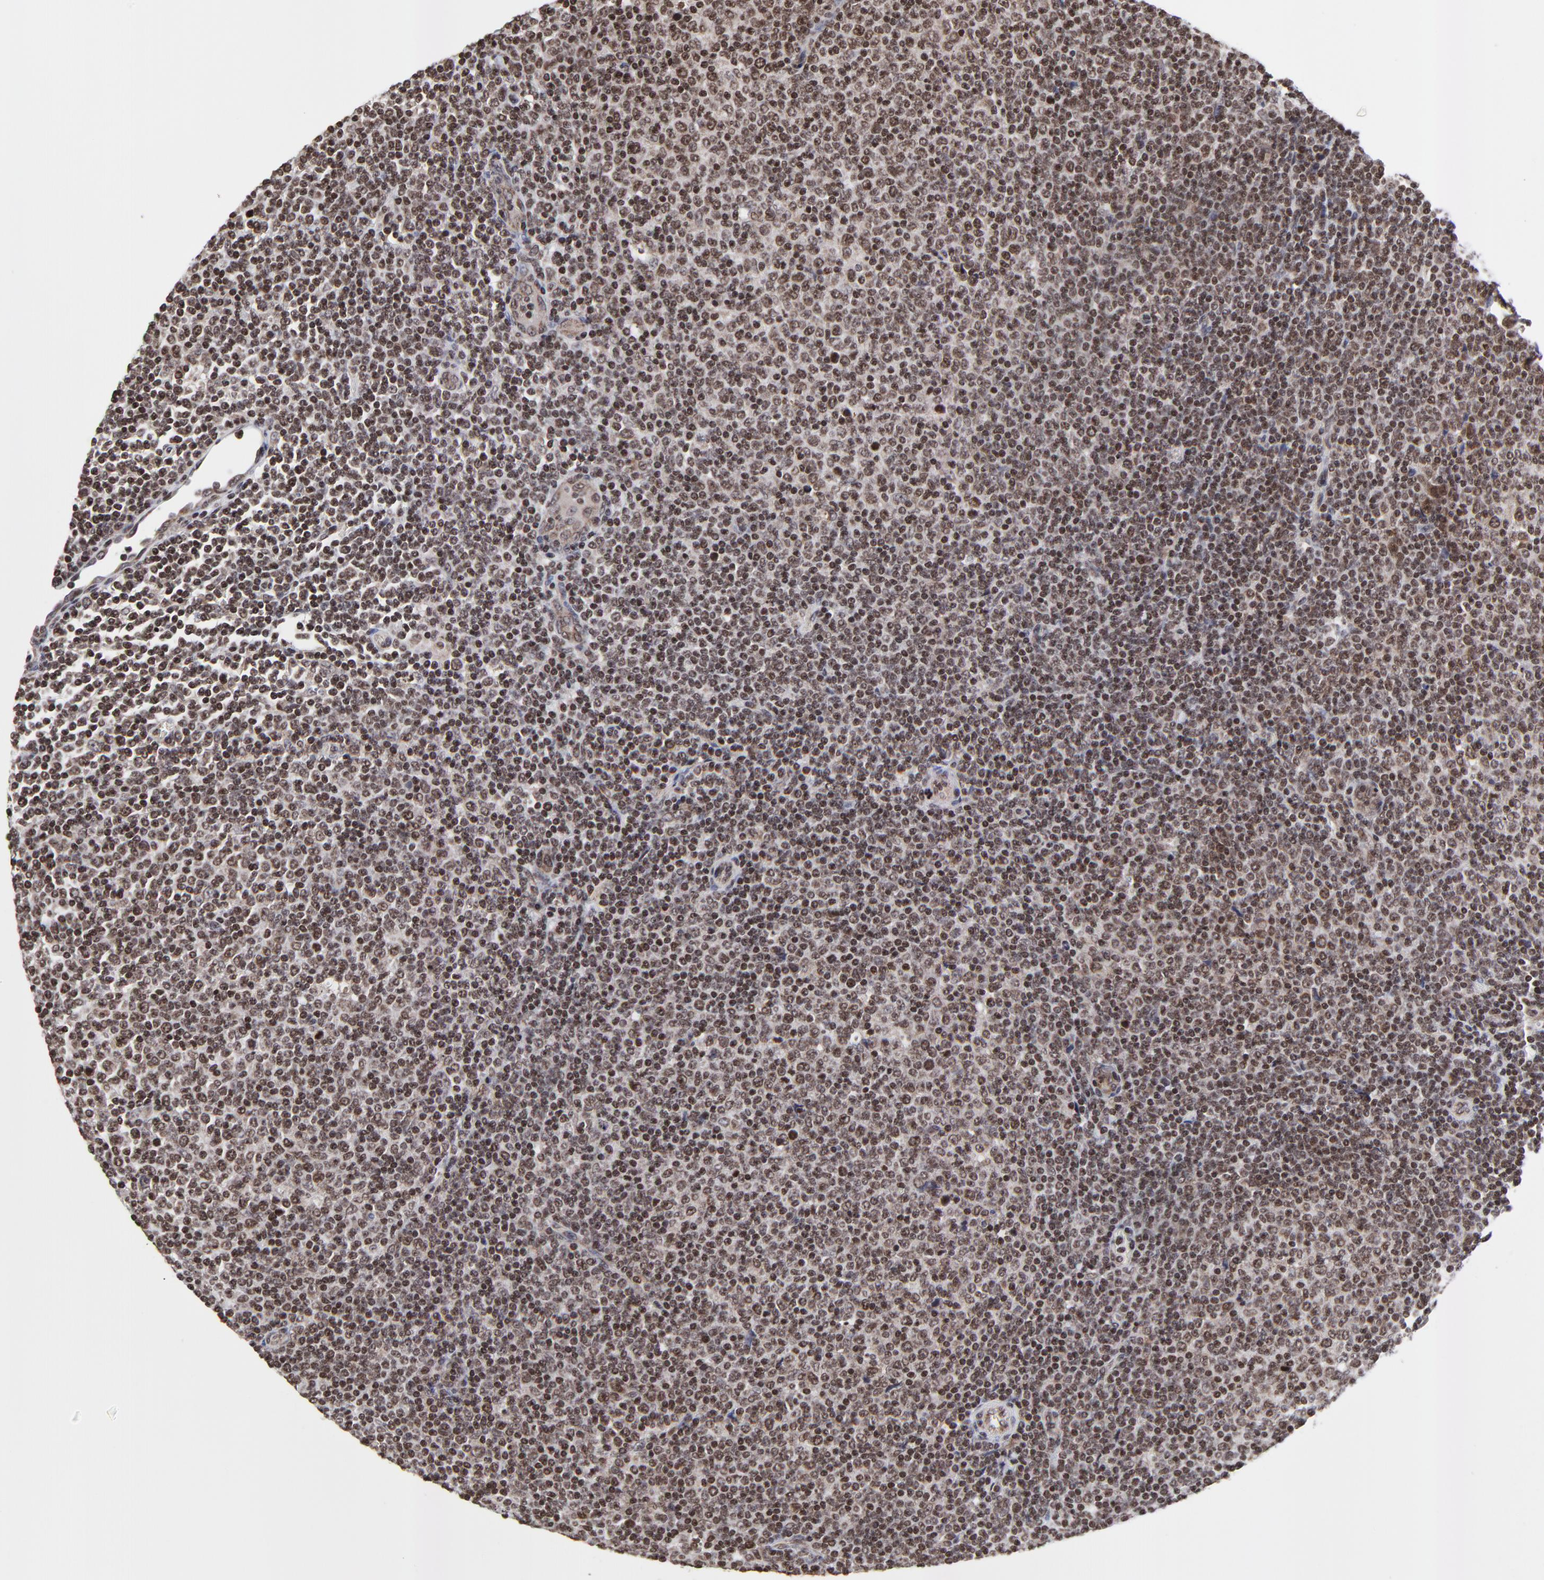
{"staining": {"intensity": "weak", "quantity": ">75%", "location": "nuclear"}, "tissue": "lymphoma", "cell_type": "Tumor cells", "image_type": "cancer", "snomed": [{"axis": "morphology", "description": "Malignant lymphoma, non-Hodgkin's type, Low grade"}, {"axis": "topography", "description": "Lymph node"}], "caption": "Immunohistochemistry of low-grade malignant lymphoma, non-Hodgkin's type reveals low levels of weak nuclear staining in approximately >75% of tumor cells.", "gene": "ZNF777", "patient": {"sex": "male", "age": 70}}